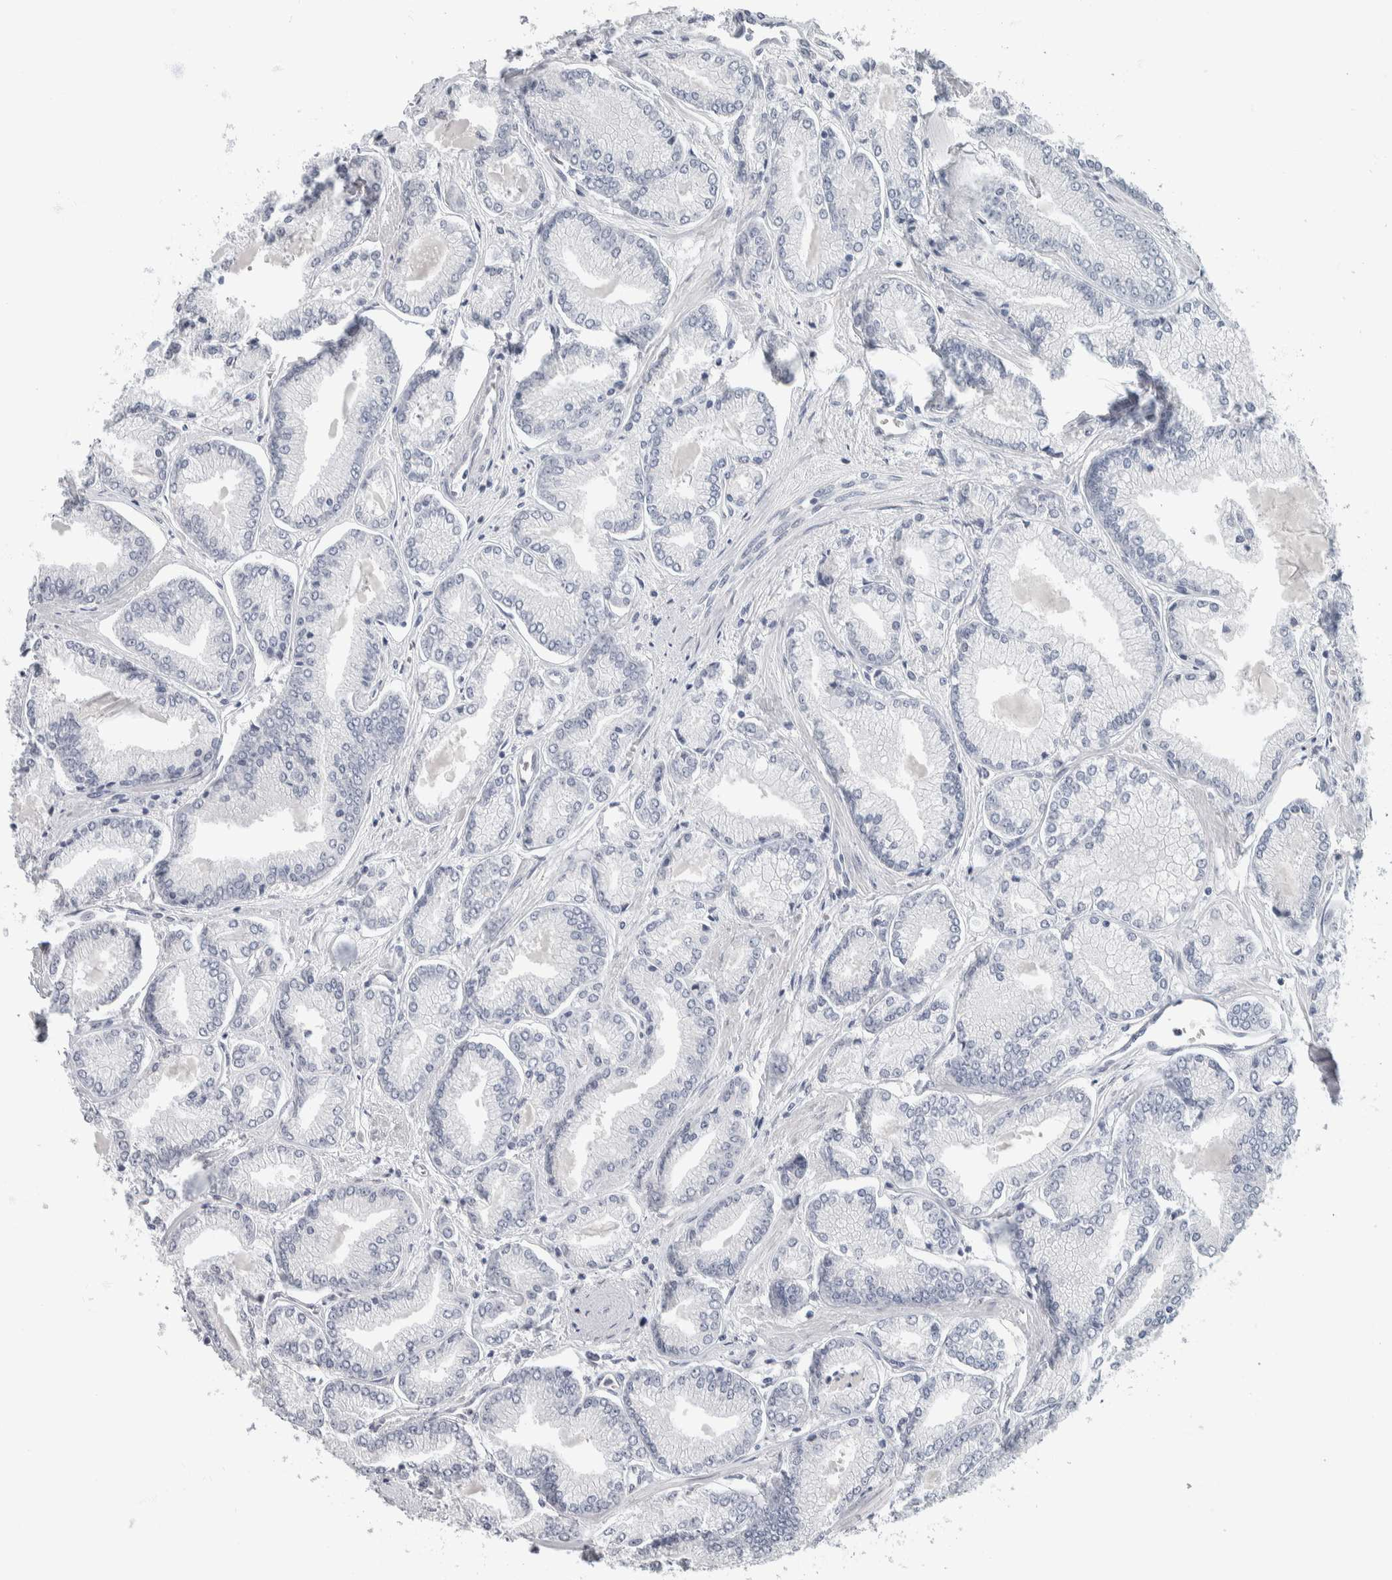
{"staining": {"intensity": "negative", "quantity": "none", "location": "none"}, "tissue": "prostate cancer", "cell_type": "Tumor cells", "image_type": "cancer", "snomed": [{"axis": "morphology", "description": "Adenocarcinoma, Low grade"}, {"axis": "topography", "description": "Prostate"}], "caption": "Immunohistochemistry (IHC) histopathology image of neoplastic tissue: prostate adenocarcinoma (low-grade) stained with DAB (3,3'-diaminobenzidine) shows no significant protein staining in tumor cells.", "gene": "NEFM", "patient": {"sex": "male", "age": 52}}